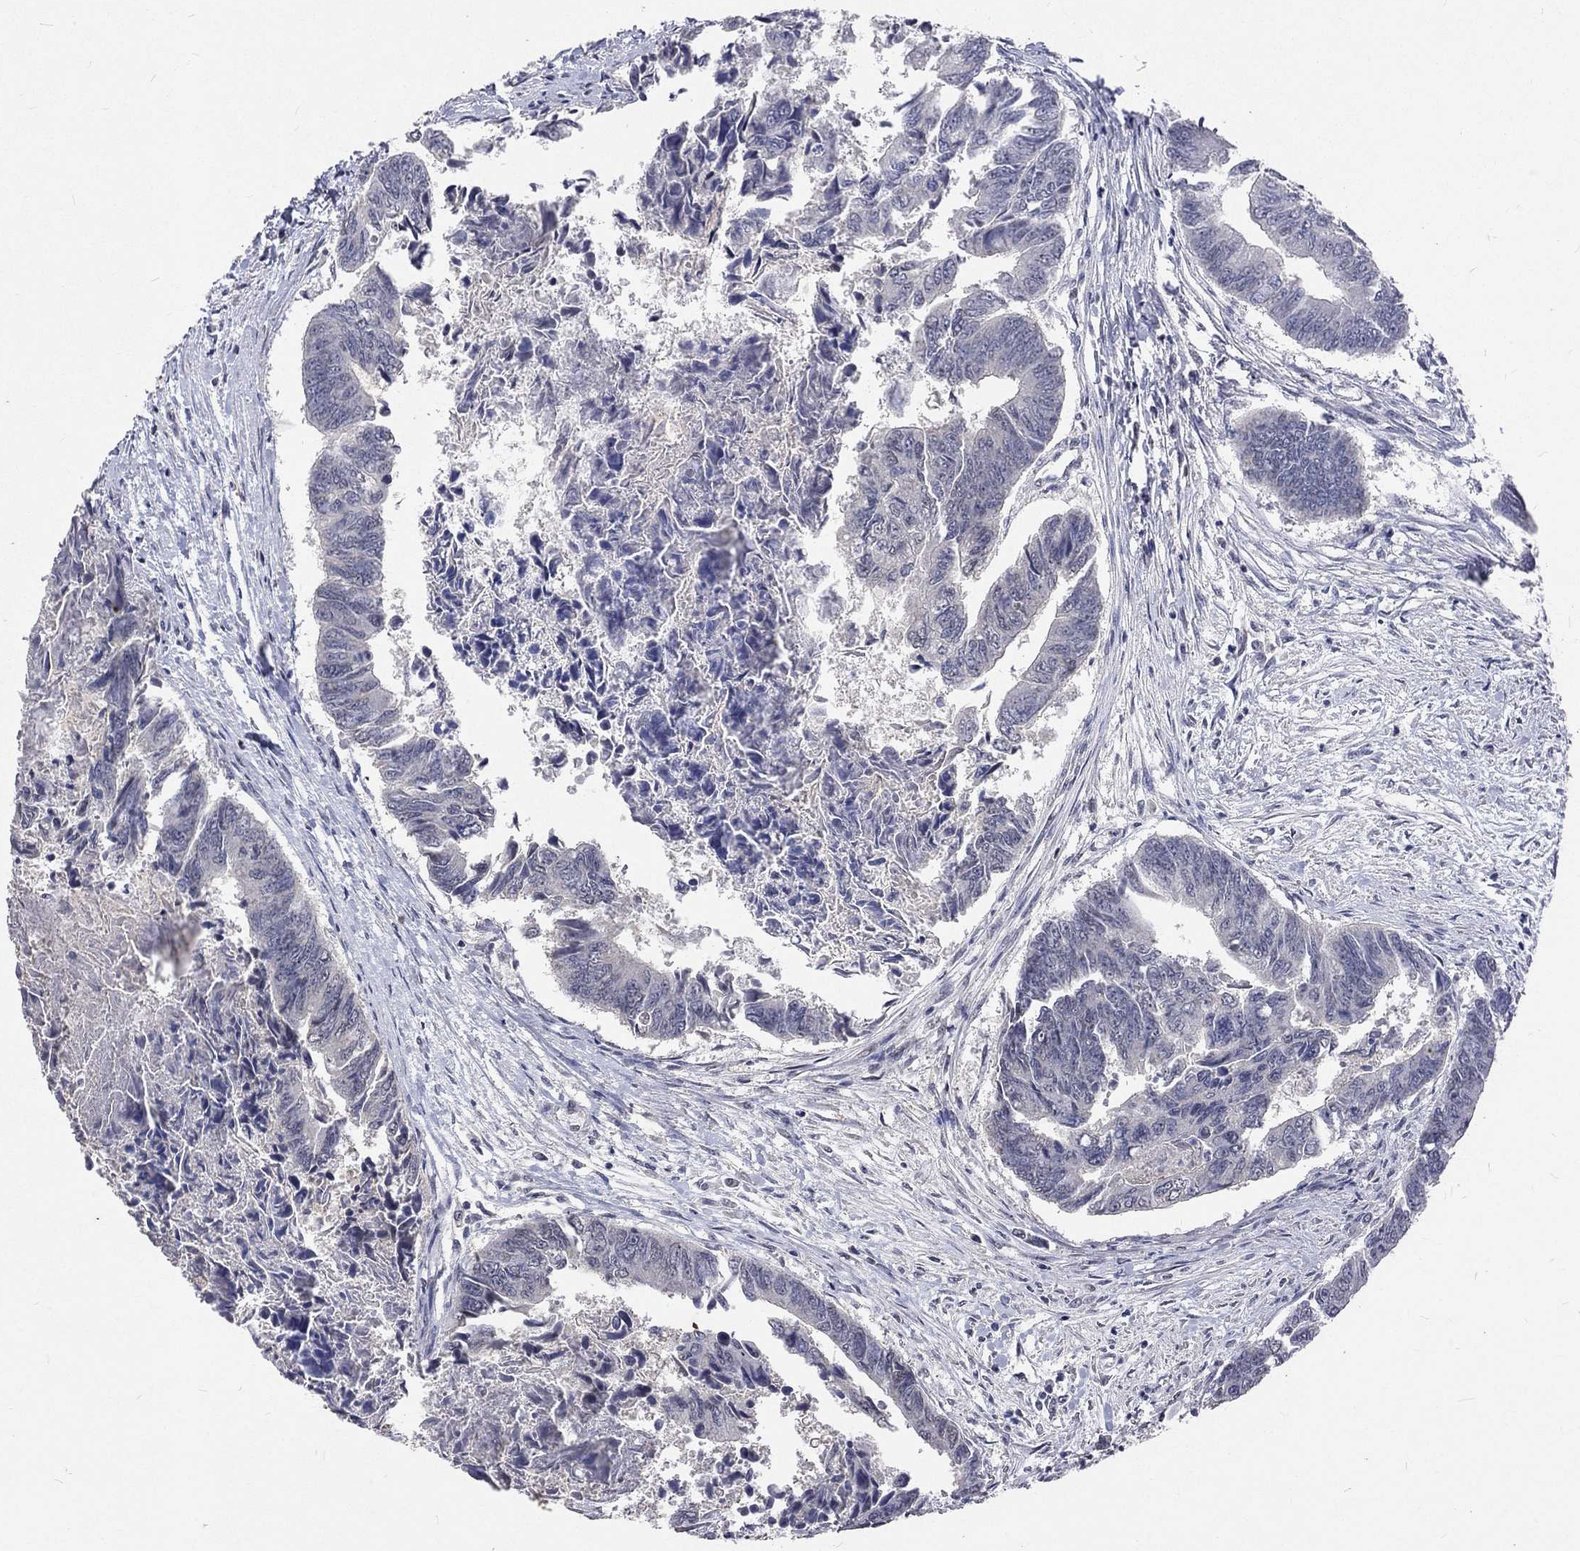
{"staining": {"intensity": "negative", "quantity": "none", "location": "none"}, "tissue": "colorectal cancer", "cell_type": "Tumor cells", "image_type": "cancer", "snomed": [{"axis": "morphology", "description": "Adenocarcinoma, NOS"}, {"axis": "topography", "description": "Colon"}], "caption": "High power microscopy micrograph of an immunohistochemistry (IHC) image of colorectal cancer, revealing no significant staining in tumor cells.", "gene": "SPATA33", "patient": {"sex": "female", "age": 65}}